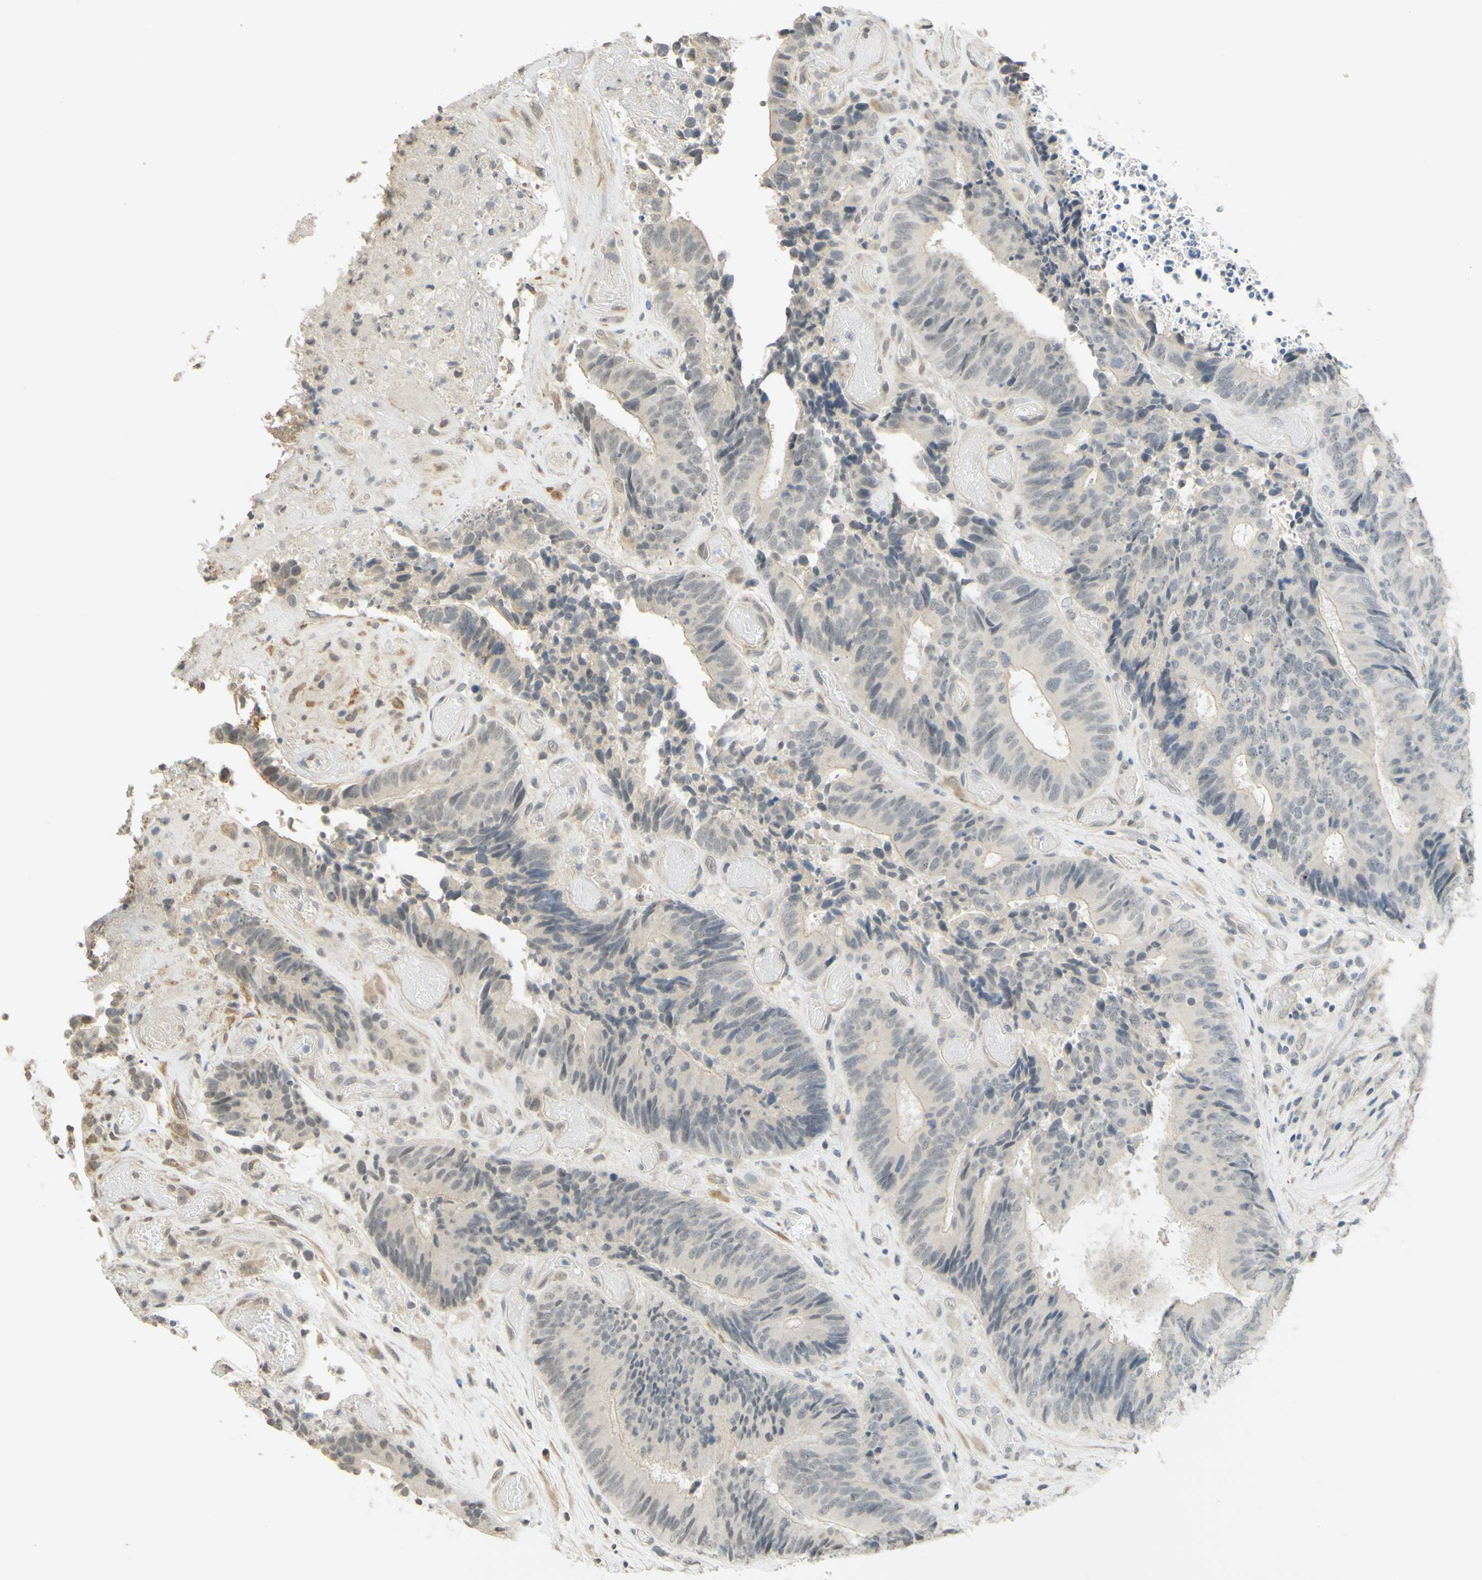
{"staining": {"intensity": "negative", "quantity": "none", "location": "none"}, "tissue": "colorectal cancer", "cell_type": "Tumor cells", "image_type": "cancer", "snomed": [{"axis": "morphology", "description": "Adenocarcinoma, NOS"}, {"axis": "topography", "description": "Rectum"}], "caption": "Tumor cells show no significant expression in colorectal adenocarcinoma. (DAB IHC with hematoxylin counter stain).", "gene": "MAG", "patient": {"sex": "male", "age": 72}}